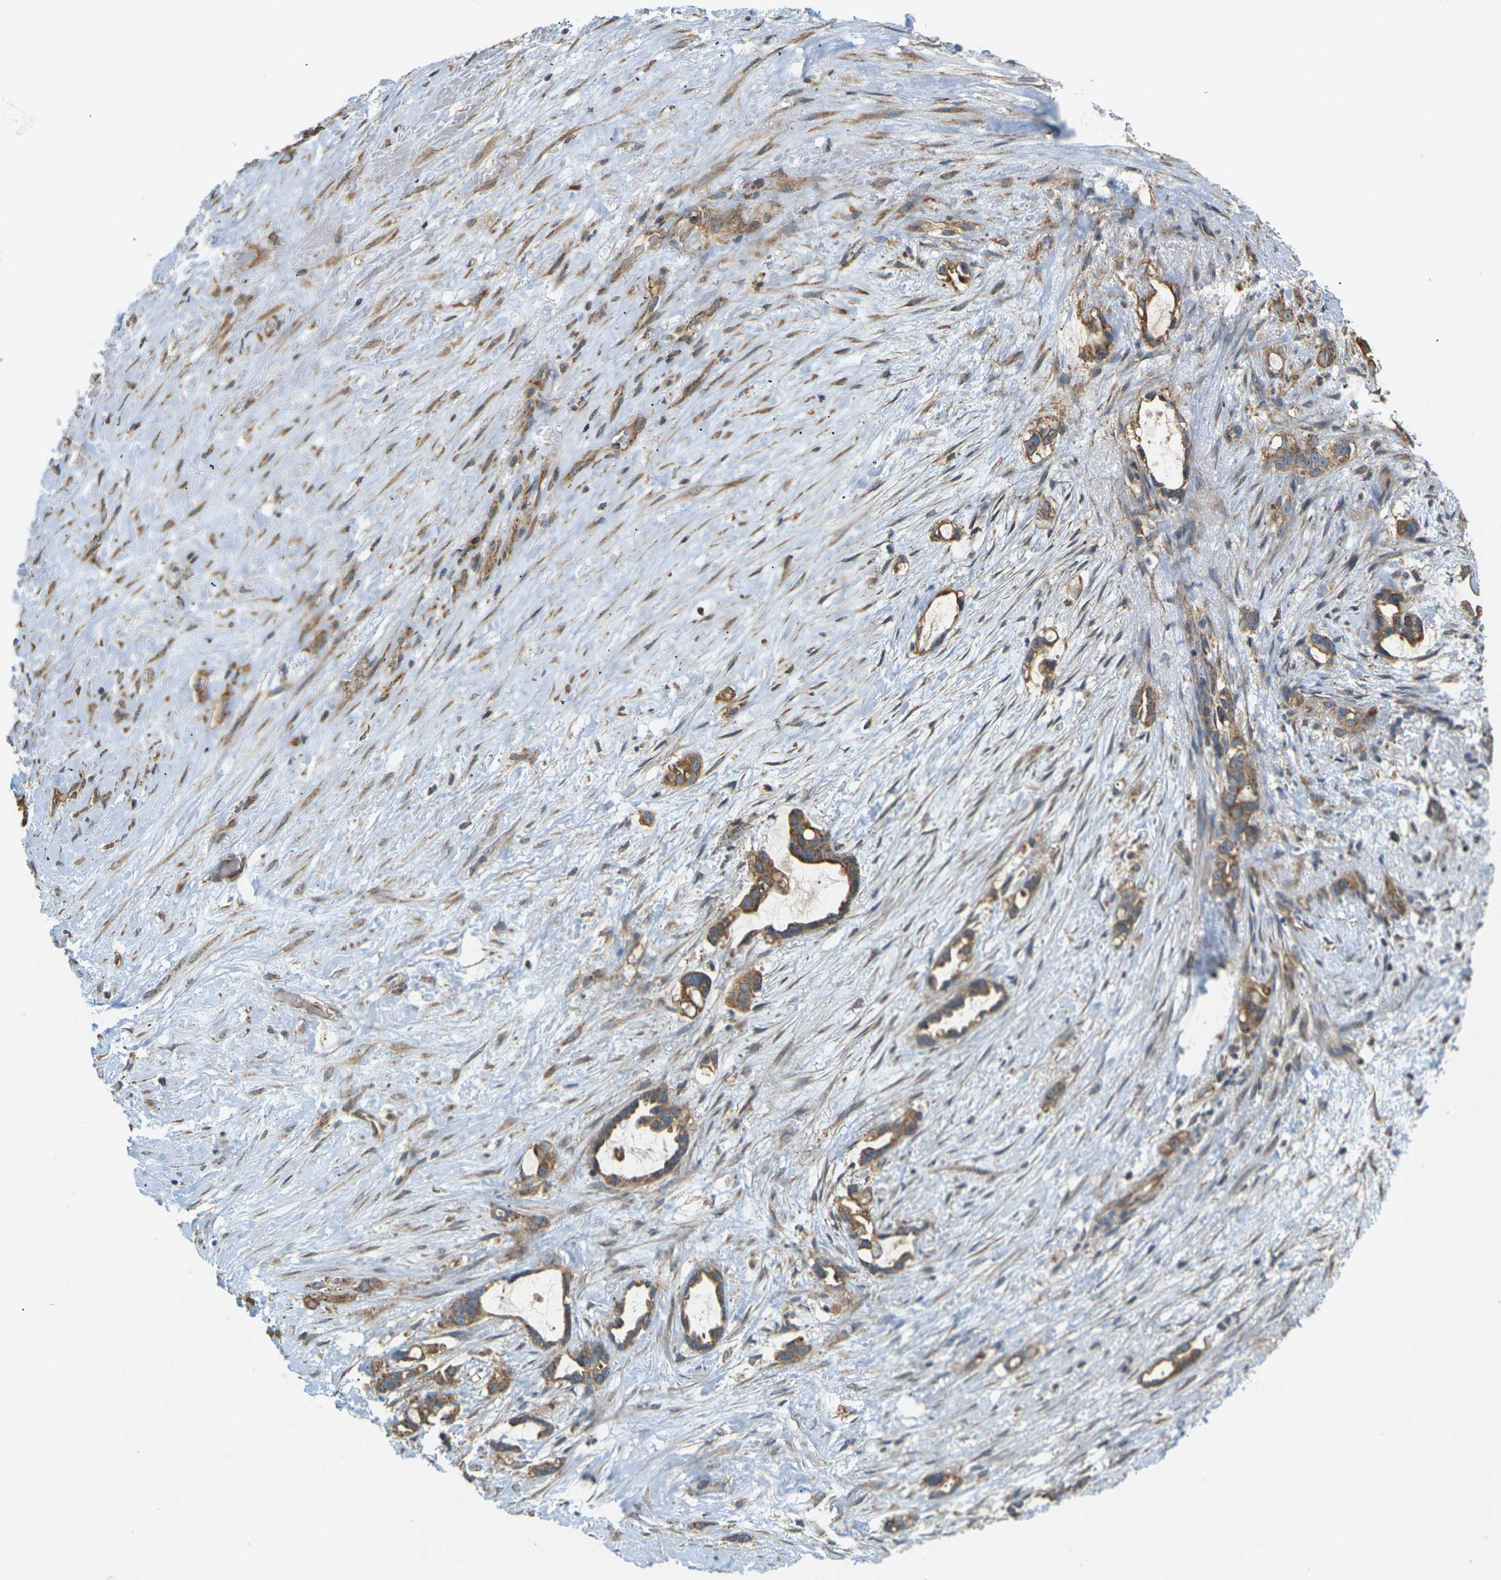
{"staining": {"intensity": "moderate", "quantity": ">75%", "location": "cytoplasmic/membranous"}, "tissue": "liver cancer", "cell_type": "Tumor cells", "image_type": "cancer", "snomed": [{"axis": "morphology", "description": "Cholangiocarcinoma"}, {"axis": "topography", "description": "Liver"}], "caption": "Liver cholangiocarcinoma tissue displays moderate cytoplasmic/membranous expression in approximately >75% of tumor cells, visualized by immunohistochemistry.", "gene": "KSR1", "patient": {"sex": "female", "age": 65}}